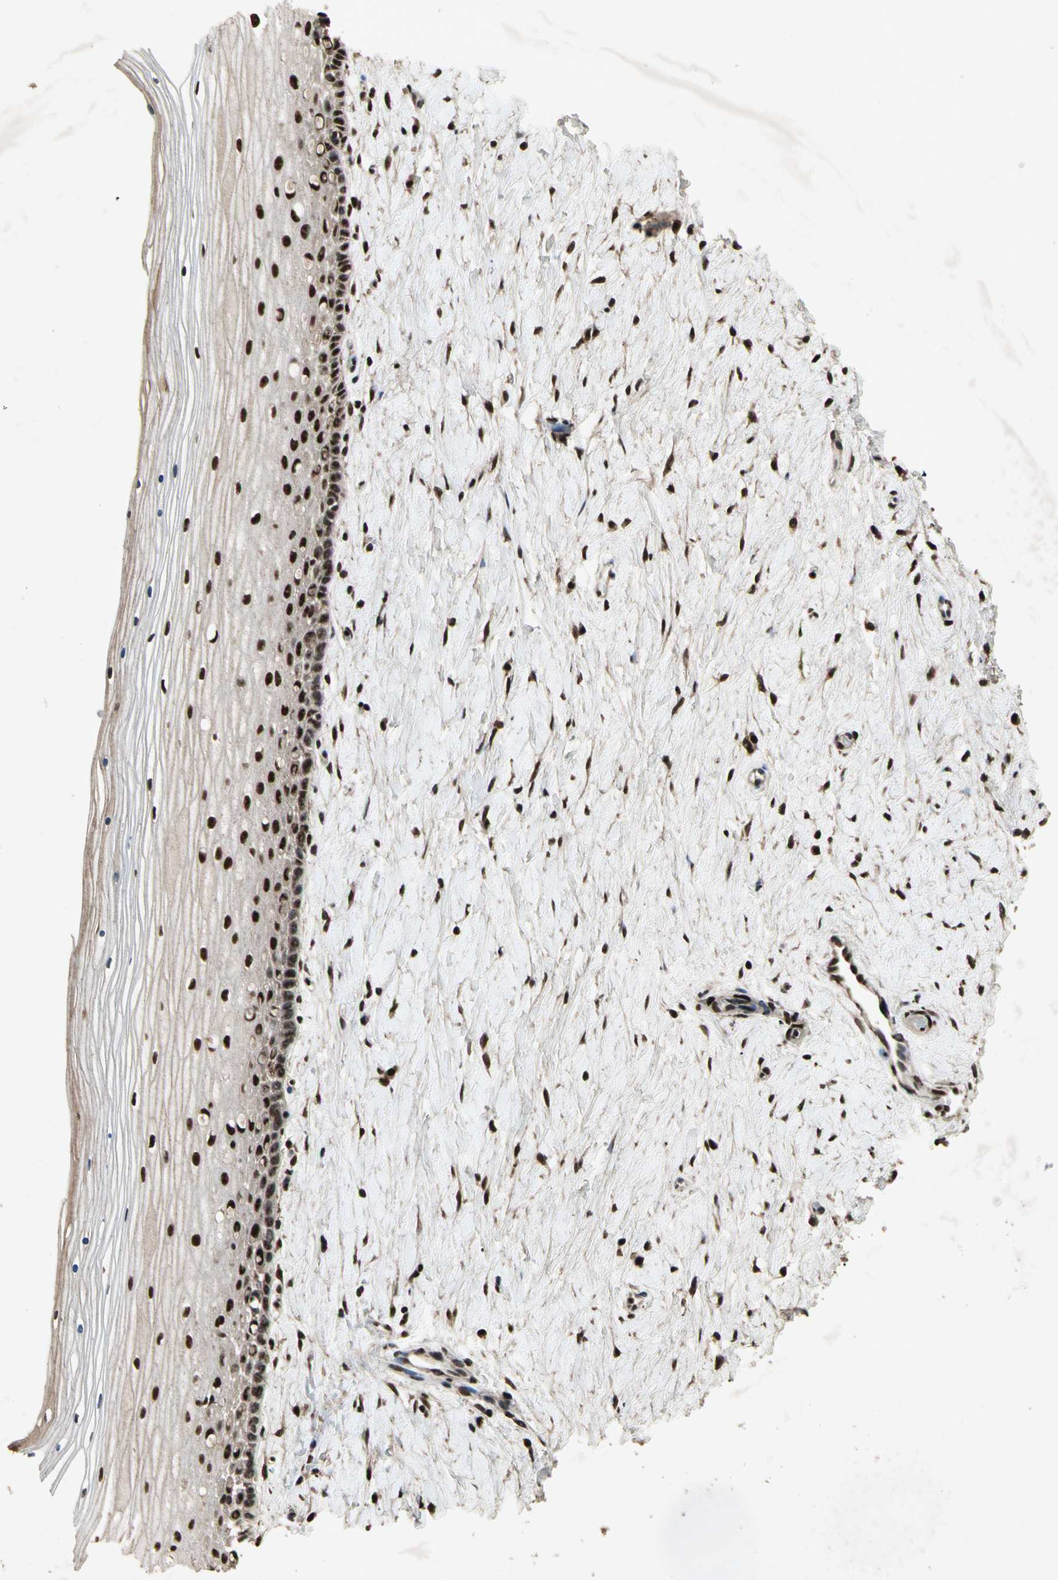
{"staining": {"intensity": "strong", "quantity": ">75%", "location": "nuclear"}, "tissue": "cervix", "cell_type": "Glandular cells", "image_type": "normal", "snomed": [{"axis": "morphology", "description": "Normal tissue, NOS"}, {"axis": "topography", "description": "Cervix"}], "caption": "Approximately >75% of glandular cells in normal cervix demonstrate strong nuclear protein staining as visualized by brown immunohistochemical staining.", "gene": "TBX2", "patient": {"sex": "female", "age": 39}}